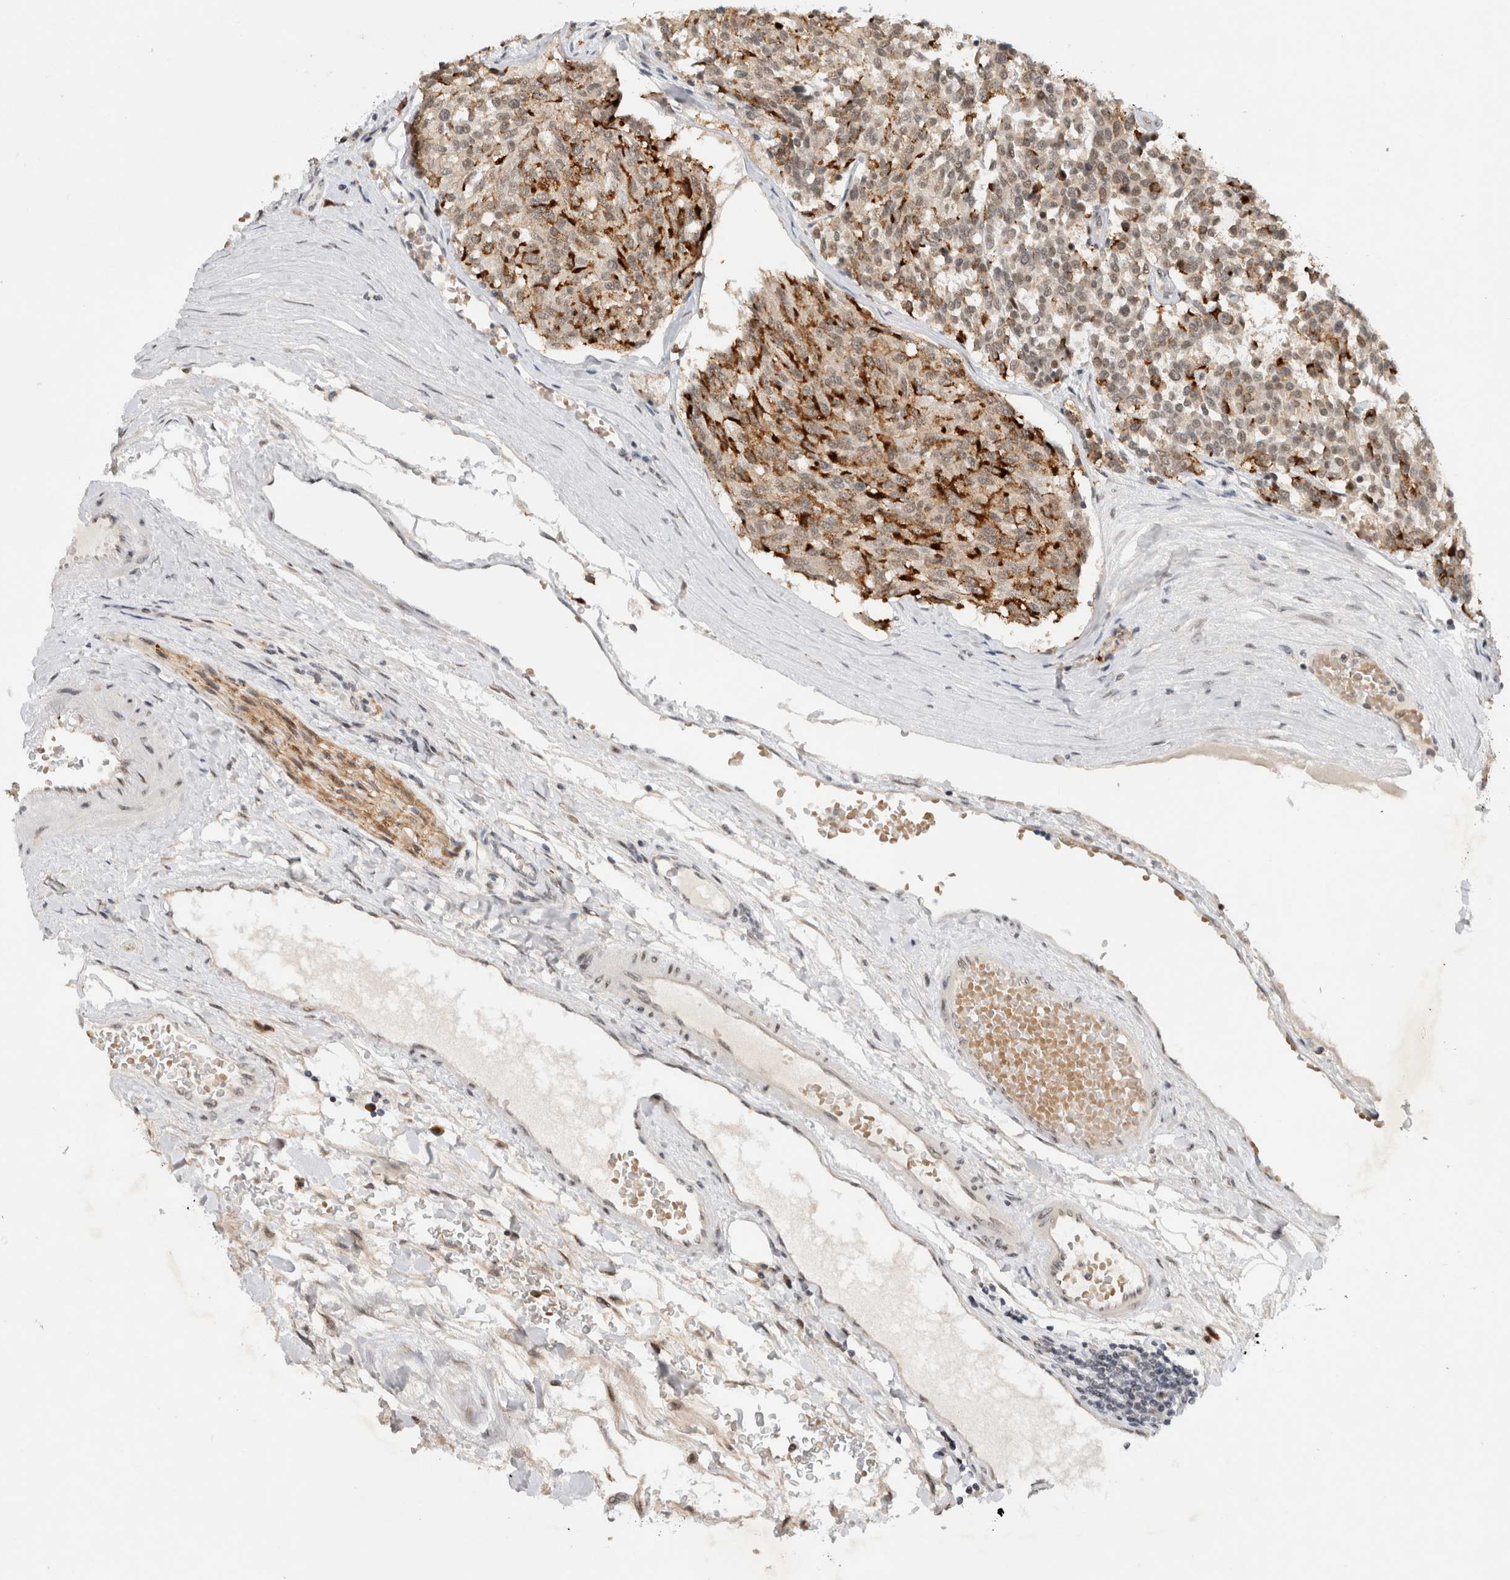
{"staining": {"intensity": "weak", "quantity": "<25%", "location": "cytoplasmic/membranous,nuclear"}, "tissue": "carcinoid", "cell_type": "Tumor cells", "image_type": "cancer", "snomed": [{"axis": "morphology", "description": "Carcinoid, malignant, NOS"}, {"axis": "topography", "description": "Pancreas"}], "caption": "Carcinoid was stained to show a protein in brown. There is no significant expression in tumor cells.", "gene": "HESX1", "patient": {"sex": "female", "age": 54}}